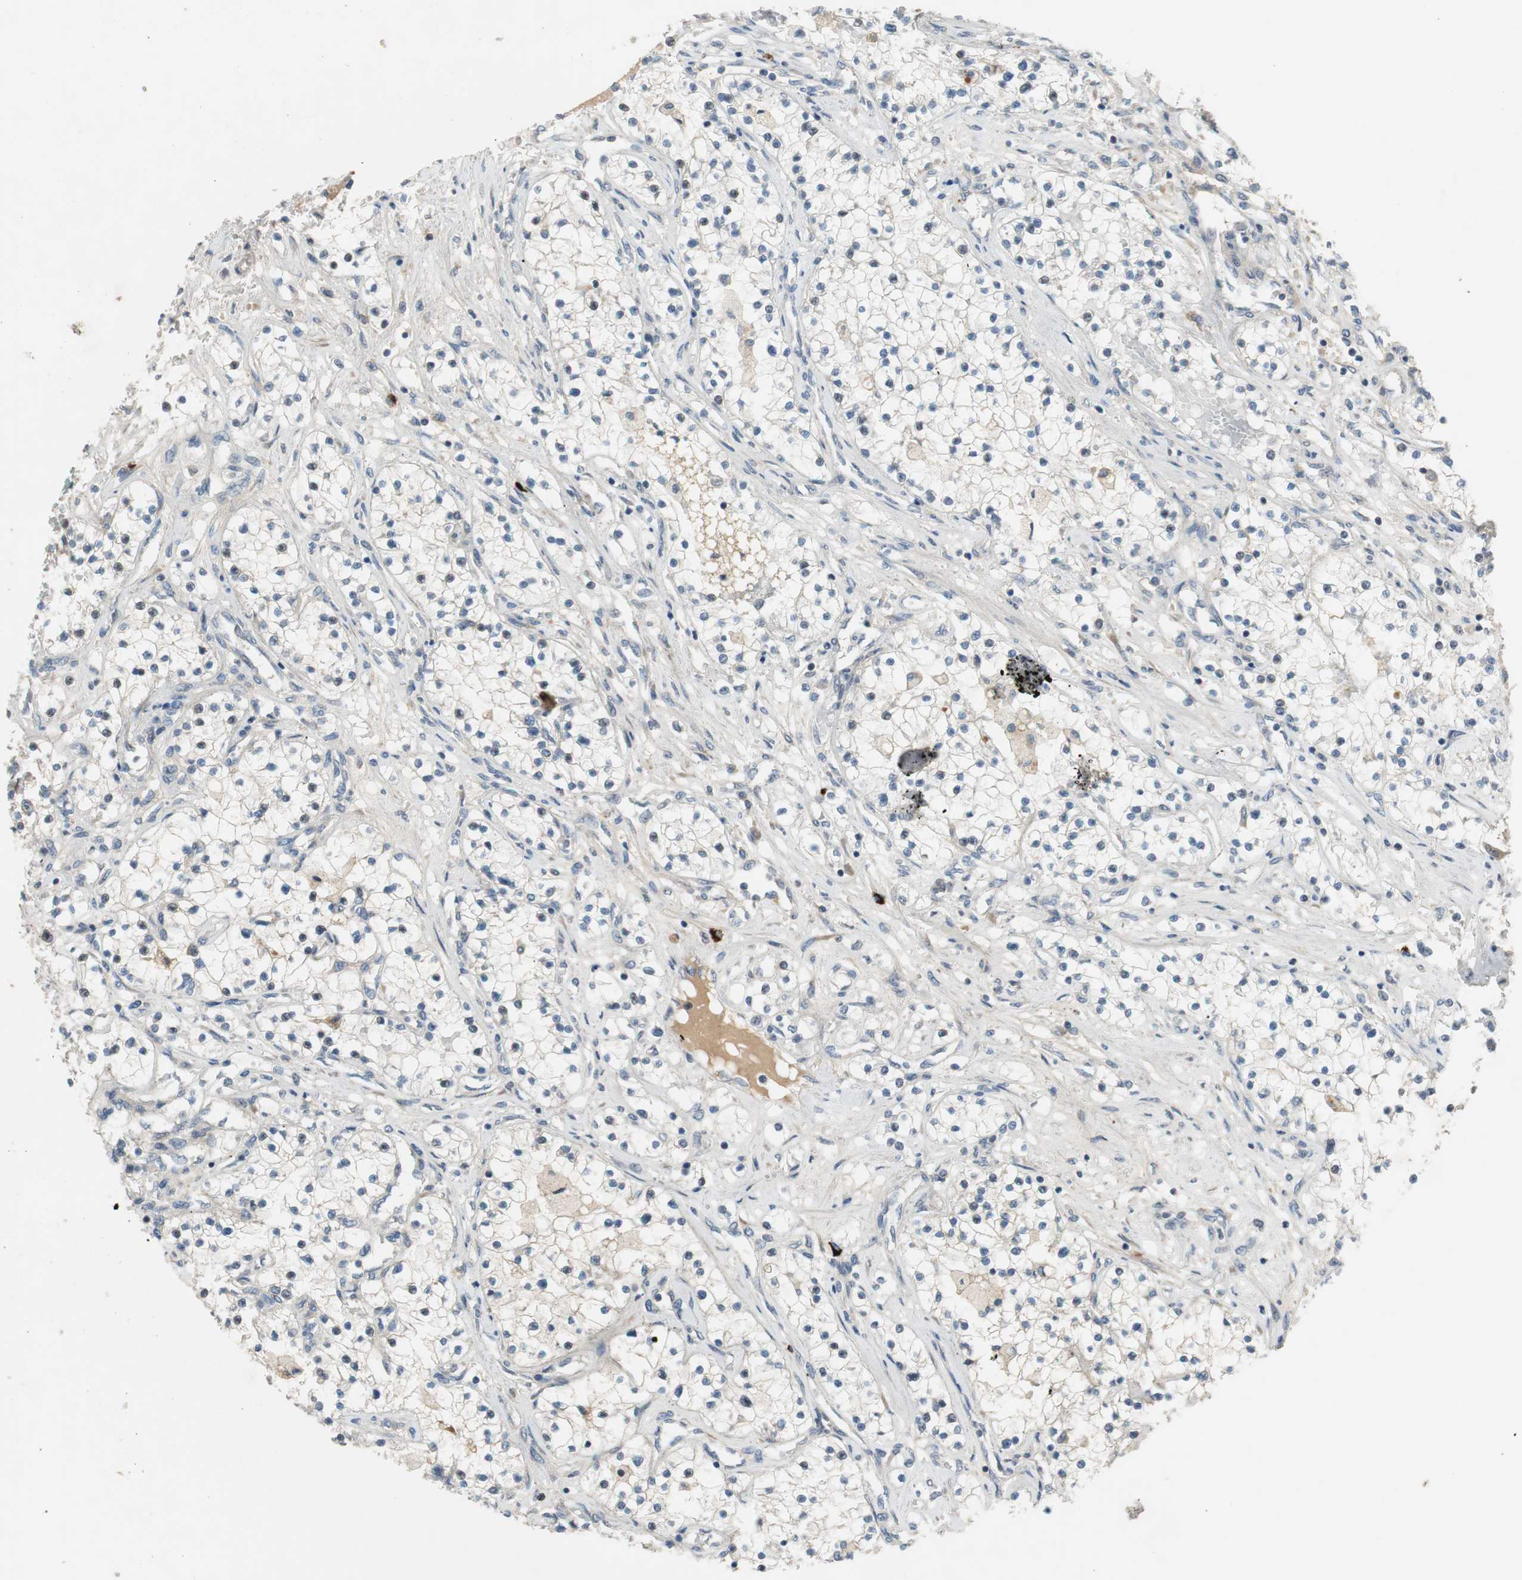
{"staining": {"intensity": "negative", "quantity": "none", "location": "none"}, "tissue": "renal cancer", "cell_type": "Tumor cells", "image_type": "cancer", "snomed": [{"axis": "morphology", "description": "Adenocarcinoma, NOS"}, {"axis": "topography", "description": "Kidney"}], "caption": "Immunohistochemistry (IHC) photomicrograph of human renal adenocarcinoma stained for a protein (brown), which demonstrates no staining in tumor cells.", "gene": "COL12A1", "patient": {"sex": "male", "age": 68}}